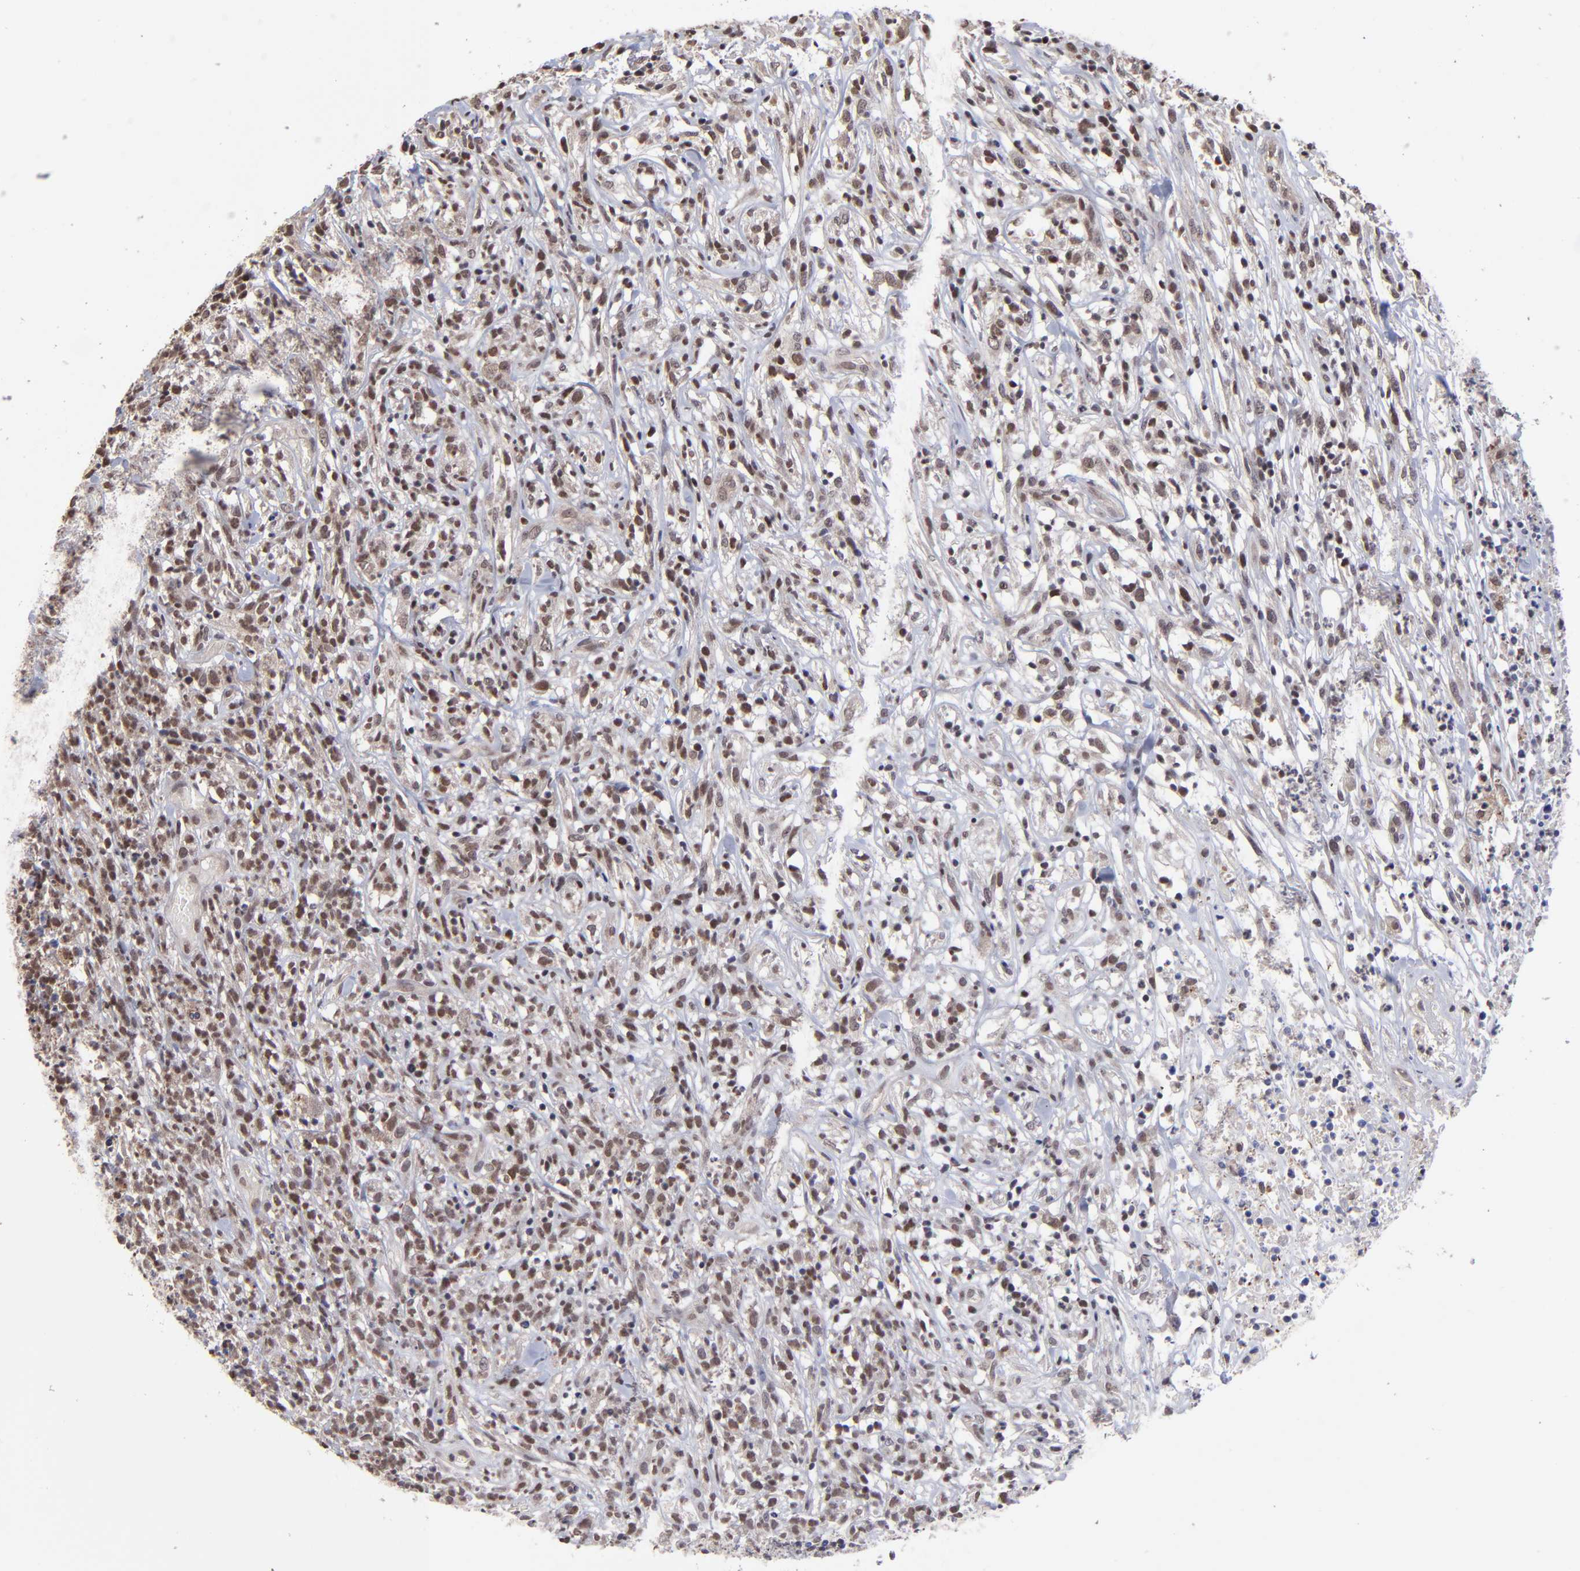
{"staining": {"intensity": "moderate", "quantity": "25%-75%", "location": "nuclear"}, "tissue": "lymphoma", "cell_type": "Tumor cells", "image_type": "cancer", "snomed": [{"axis": "morphology", "description": "Malignant lymphoma, non-Hodgkin's type, High grade"}, {"axis": "topography", "description": "Lymph node"}], "caption": "Lymphoma stained for a protein (brown) displays moderate nuclear positive staining in approximately 25%-75% of tumor cells.", "gene": "ZNF419", "patient": {"sex": "female", "age": 73}}